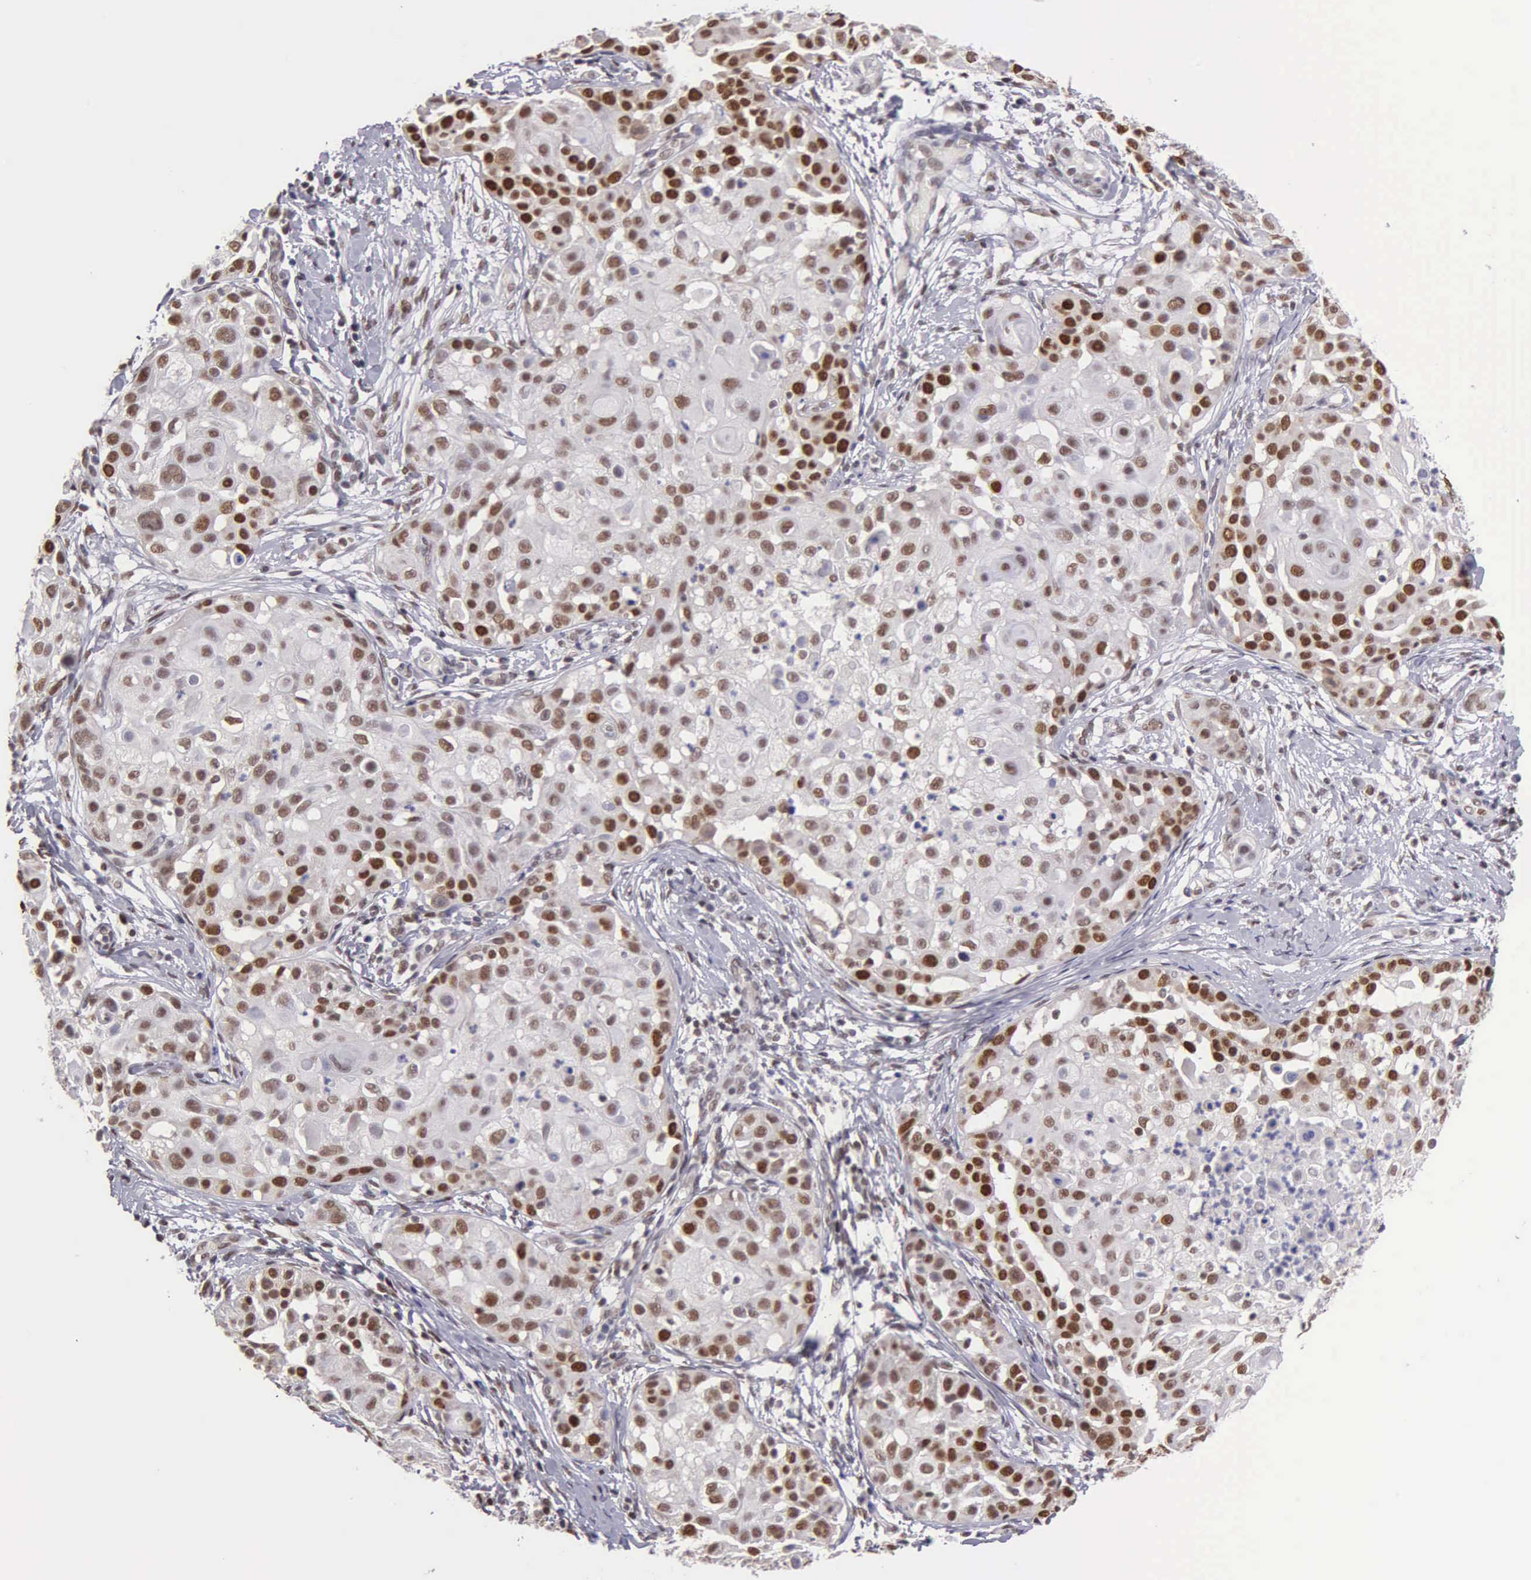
{"staining": {"intensity": "moderate", "quantity": "25%-75%", "location": "nuclear"}, "tissue": "skin cancer", "cell_type": "Tumor cells", "image_type": "cancer", "snomed": [{"axis": "morphology", "description": "Squamous cell carcinoma, NOS"}, {"axis": "topography", "description": "Skin"}], "caption": "A brown stain highlights moderate nuclear expression of a protein in skin squamous cell carcinoma tumor cells. The staining was performed using DAB (3,3'-diaminobenzidine) to visualize the protein expression in brown, while the nuclei were stained in blue with hematoxylin (Magnification: 20x).", "gene": "UBR7", "patient": {"sex": "female", "age": 57}}